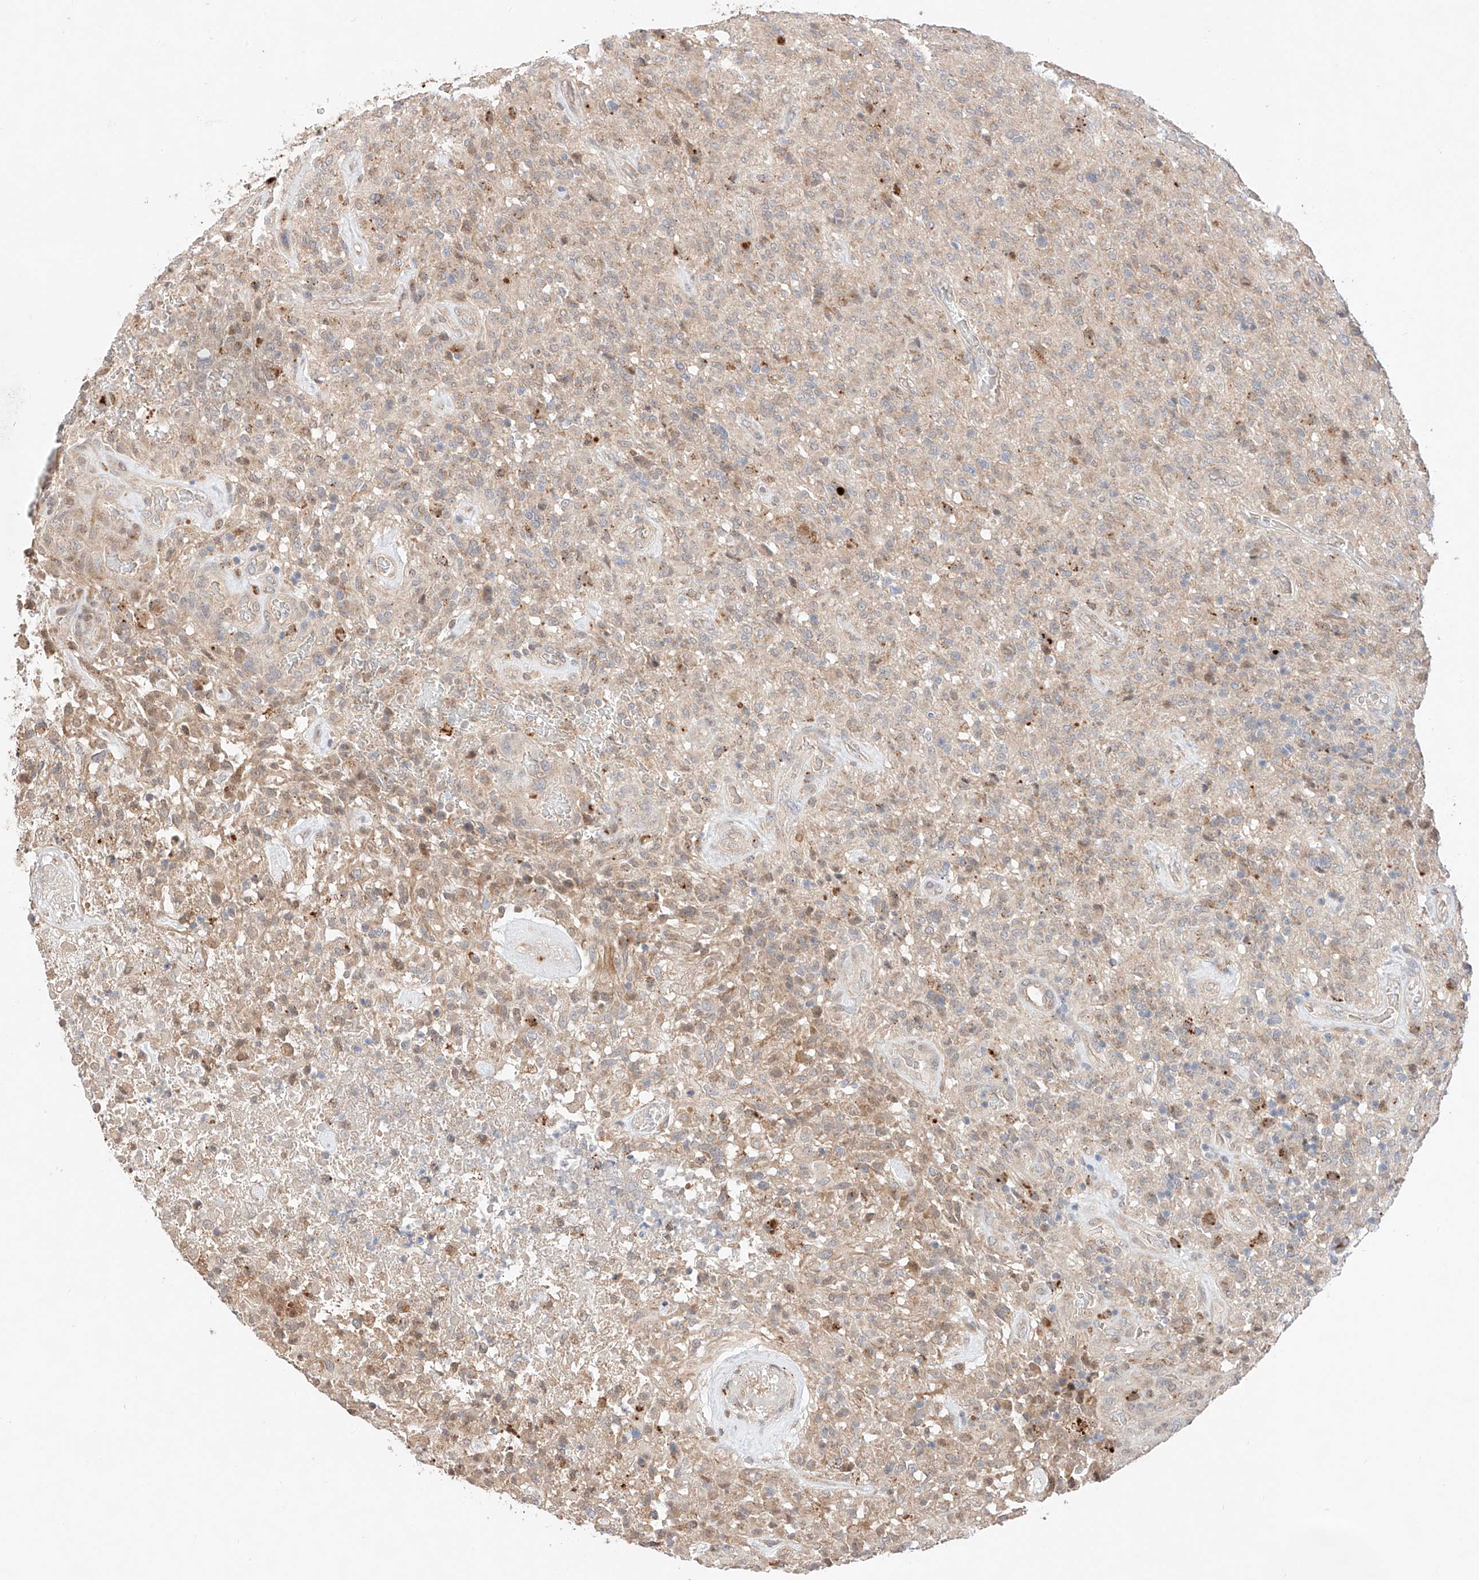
{"staining": {"intensity": "weak", "quantity": "25%-75%", "location": "cytoplasmic/membranous"}, "tissue": "glioma", "cell_type": "Tumor cells", "image_type": "cancer", "snomed": [{"axis": "morphology", "description": "Glioma, malignant, High grade"}, {"axis": "topography", "description": "Brain"}], "caption": "High-power microscopy captured an immunohistochemistry histopathology image of glioma, revealing weak cytoplasmic/membranous staining in approximately 25%-75% of tumor cells. (DAB (3,3'-diaminobenzidine) IHC with brightfield microscopy, high magnification).", "gene": "GCNT1", "patient": {"sex": "female", "age": 57}}